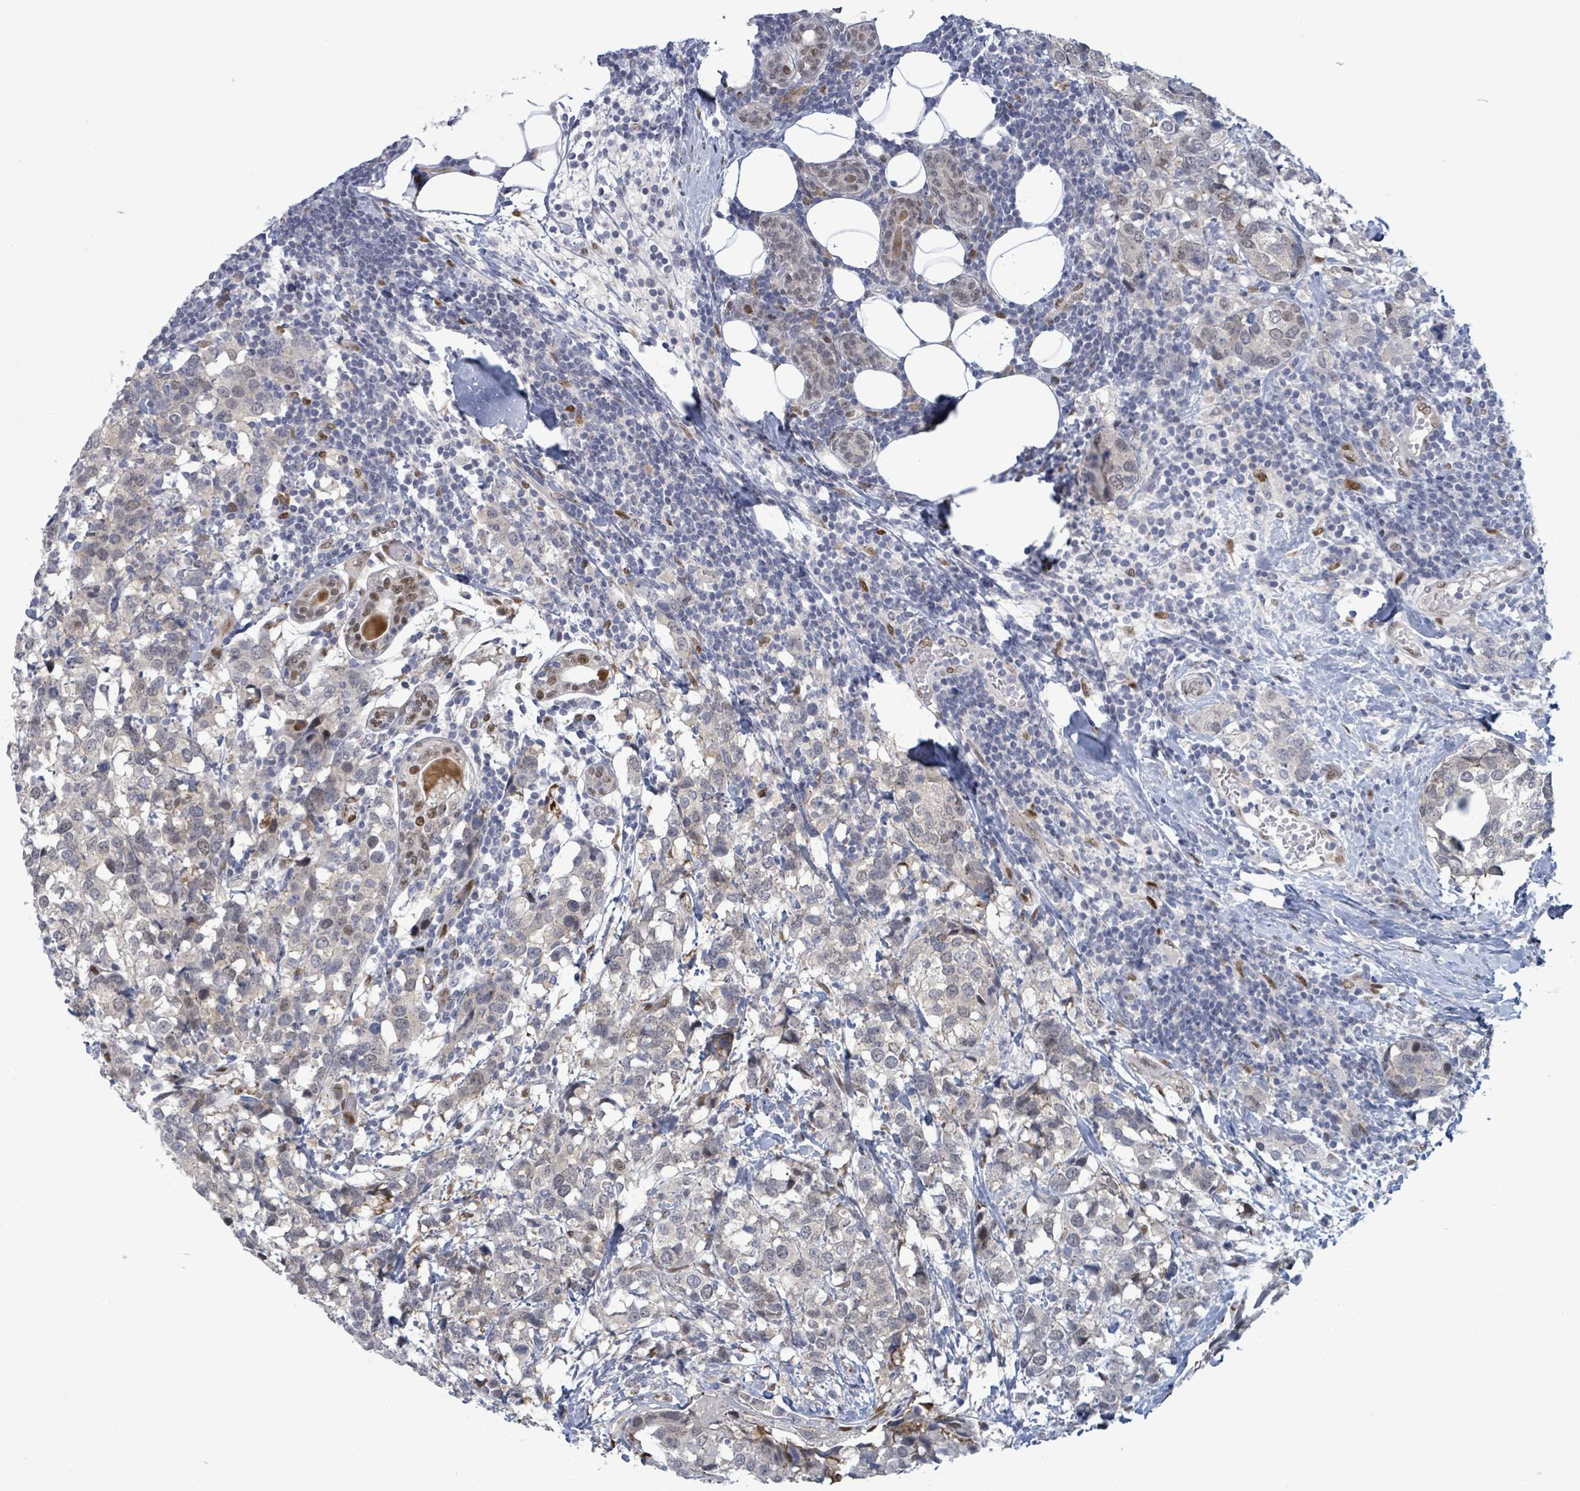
{"staining": {"intensity": "negative", "quantity": "none", "location": "none"}, "tissue": "breast cancer", "cell_type": "Tumor cells", "image_type": "cancer", "snomed": [{"axis": "morphology", "description": "Lobular carcinoma"}, {"axis": "topography", "description": "Breast"}], "caption": "DAB (3,3'-diaminobenzidine) immunohistochemical staining of breast cancer demonstrates no significant staining in tumor cells. (Immunohistochemistry, brightfield microscopy, high magnification).", "gene": "TUSC1", "patient": {"sex": "female", "age": 59}}